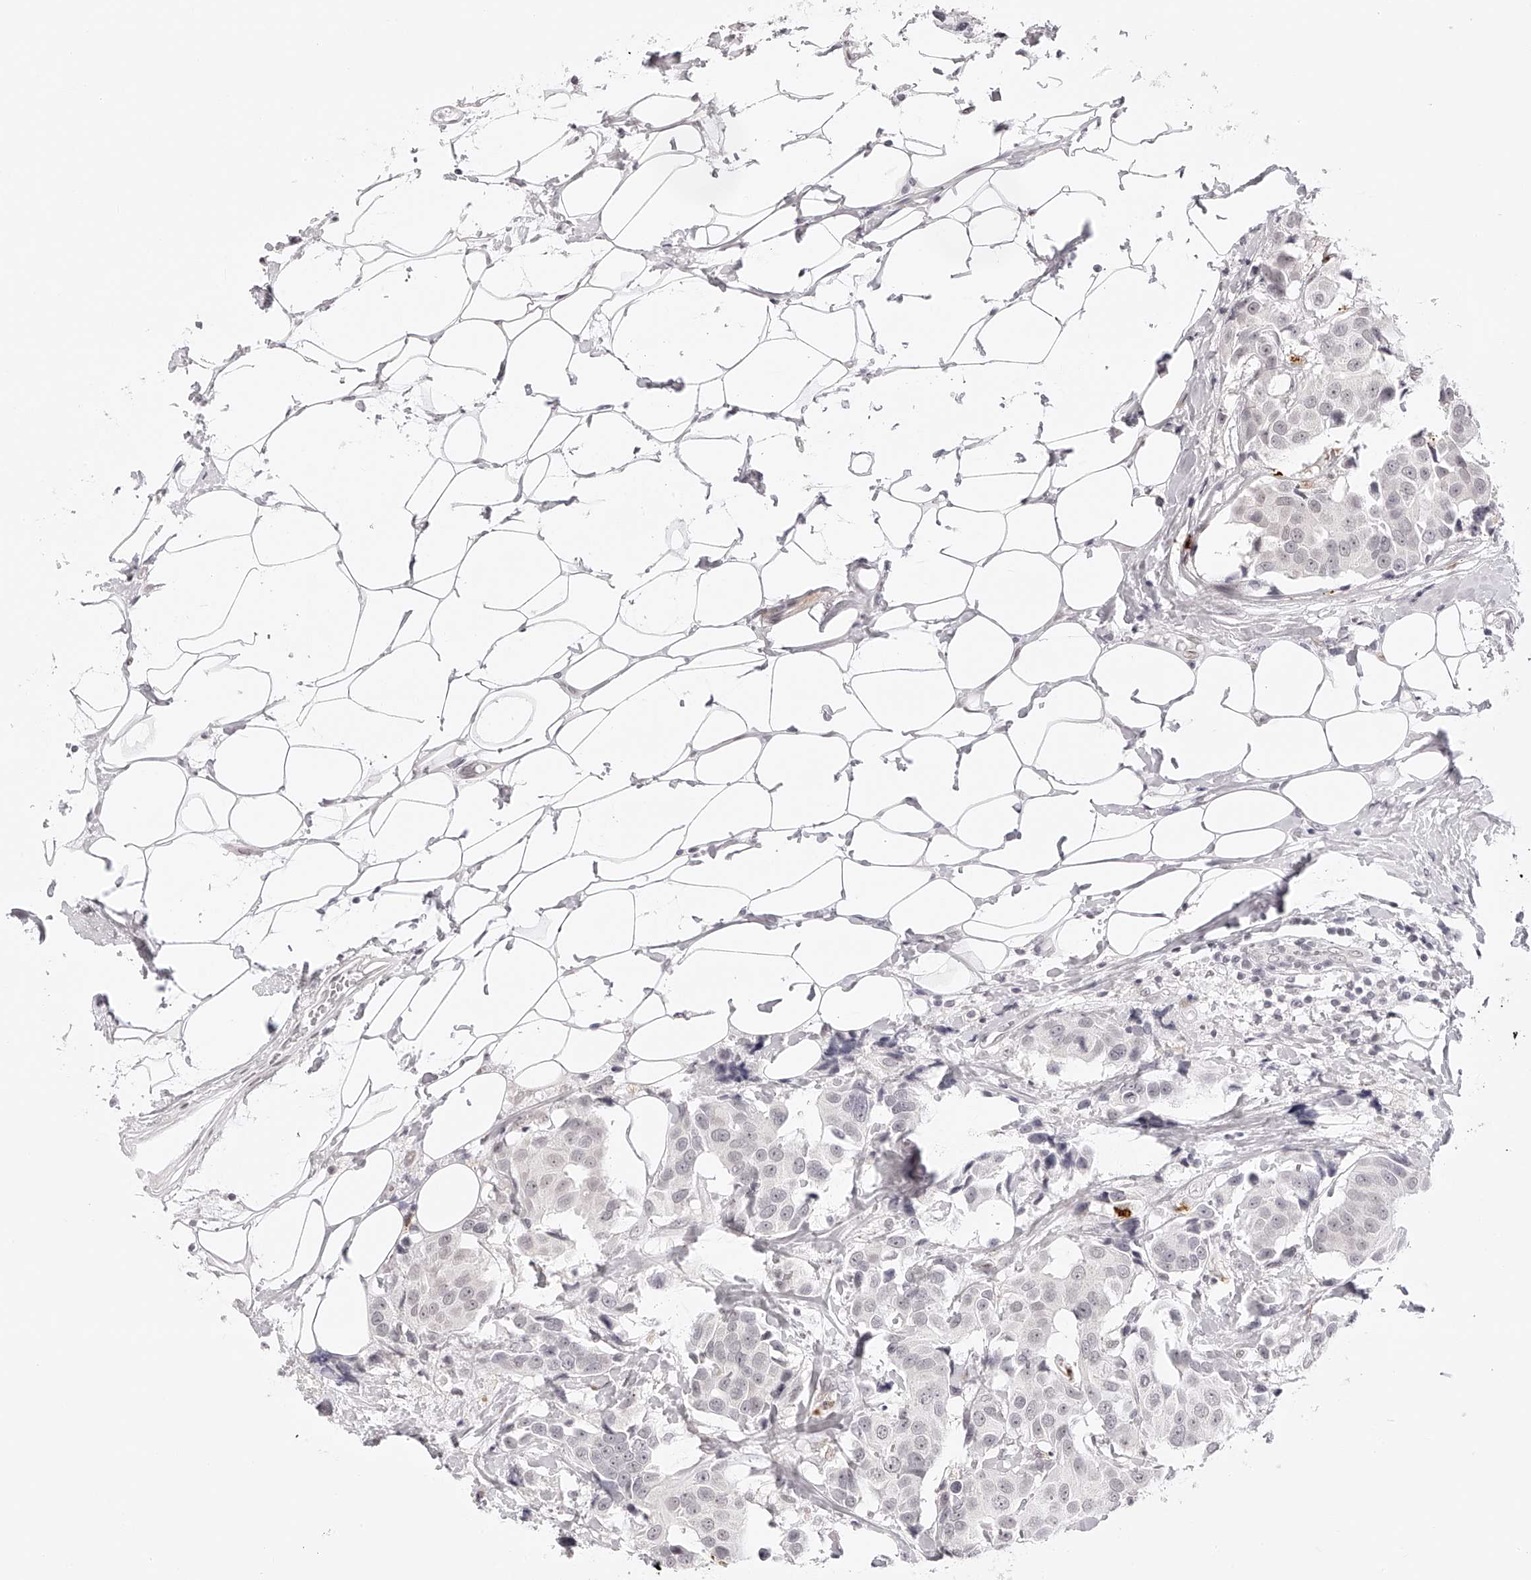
{"staining": {"intensity": "negative", "quantity": "none", "location": "none"}, "tissue": "breast cancer", "cell_type": "Tumor cells", "image_type": "cancer", "snomed": [{"axis": "morphology", "description": "Normal tissue, NOS"}, {"axis": "morphology", "description": "Duct carcinoma"}, {"axis": "topography", "description": "Breast"}], "caption": "The histopathology image displays no staining of tumor cells in breast cancer (infiltrating ductal carcinoma).", "gene": "PLEKHG1", "patient": {"sex": "female", "age": 39}}